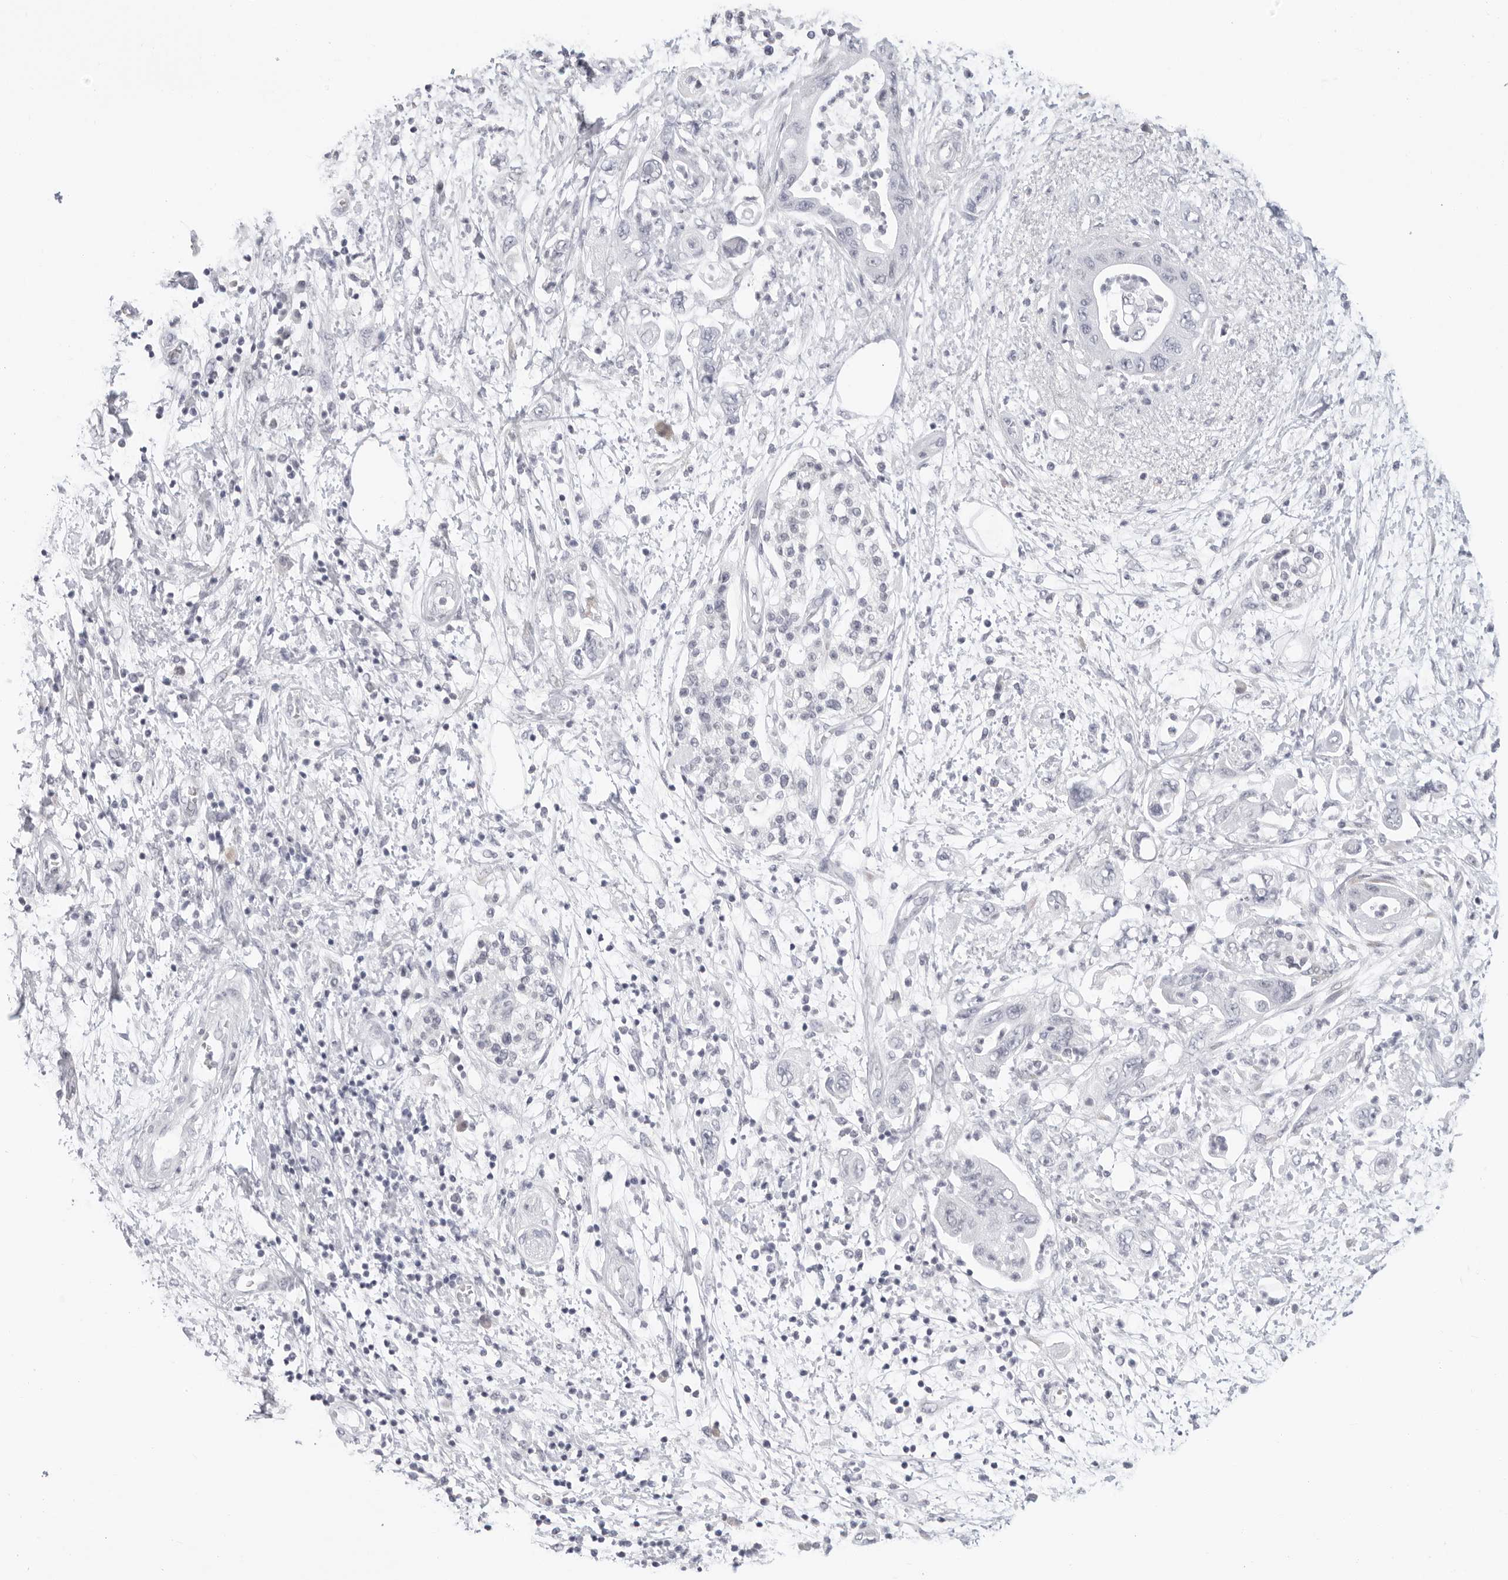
{"staining": {"intensity": "negative", "quantity": "none", "location": "none"}, "tissue": "pancreatic cancer", "cell_type": "Tumor cells", "image_type": "cancer", "snomed": [{"axis": "morphology", "description": "Adenocarcinoma, NOS"}, {"axis": "topography", "description": "Pancreas"}], "caption": "Immunohistochemistry (IHC) micrograph of neoplastic tissue: human pancreatic cancer (adenocarcinoma) stained with DAB (3,3'-diaminobenzidine) exhibits no significant protein staining in tumor cells.", "gene": "EDN2", "patient": {"sex": "female", "age": 73}}